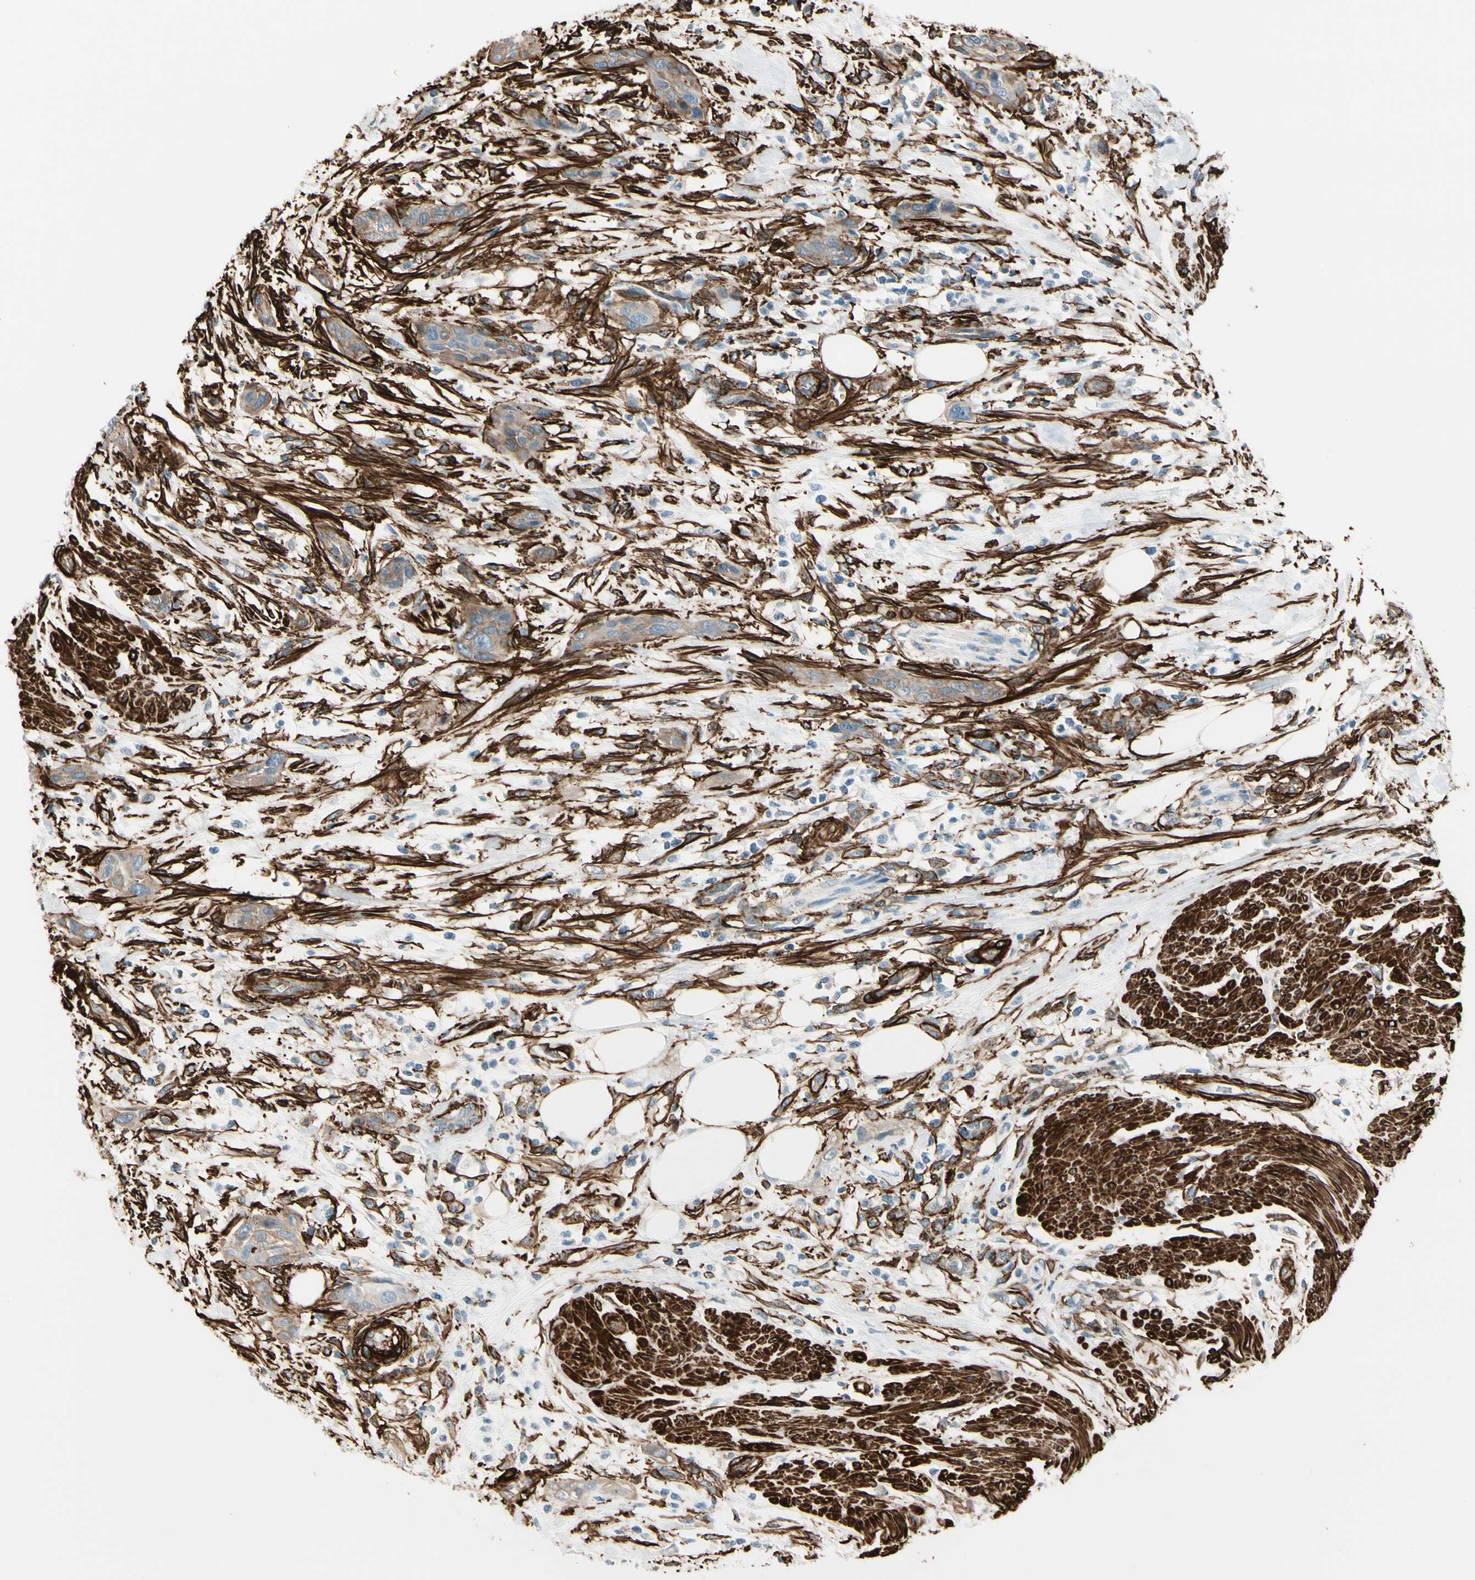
{"staining": {"intensity": "moderate", "quantity": ">75%", "location": "cytoplasmic/membranous"}, "tissue": "urothelial cancer", "cell_type": "Tumor cells", "image_type": "cancer", "snomed": [{"axis": "morphology", "description": "Urothelial carcinoma, High grade"}, {"axis": "topography", "description": "Urinary bladder"}], "caption": "Immunohistochemistry (IHC) image of urothelial cancer stained for a protein (brown), which shows medium levels of moderate cytoplasmic/membranous positivity in about >75% of tumor cells.", "gene": "CALD1", "patient": {"sex": "male", "age": 35}}